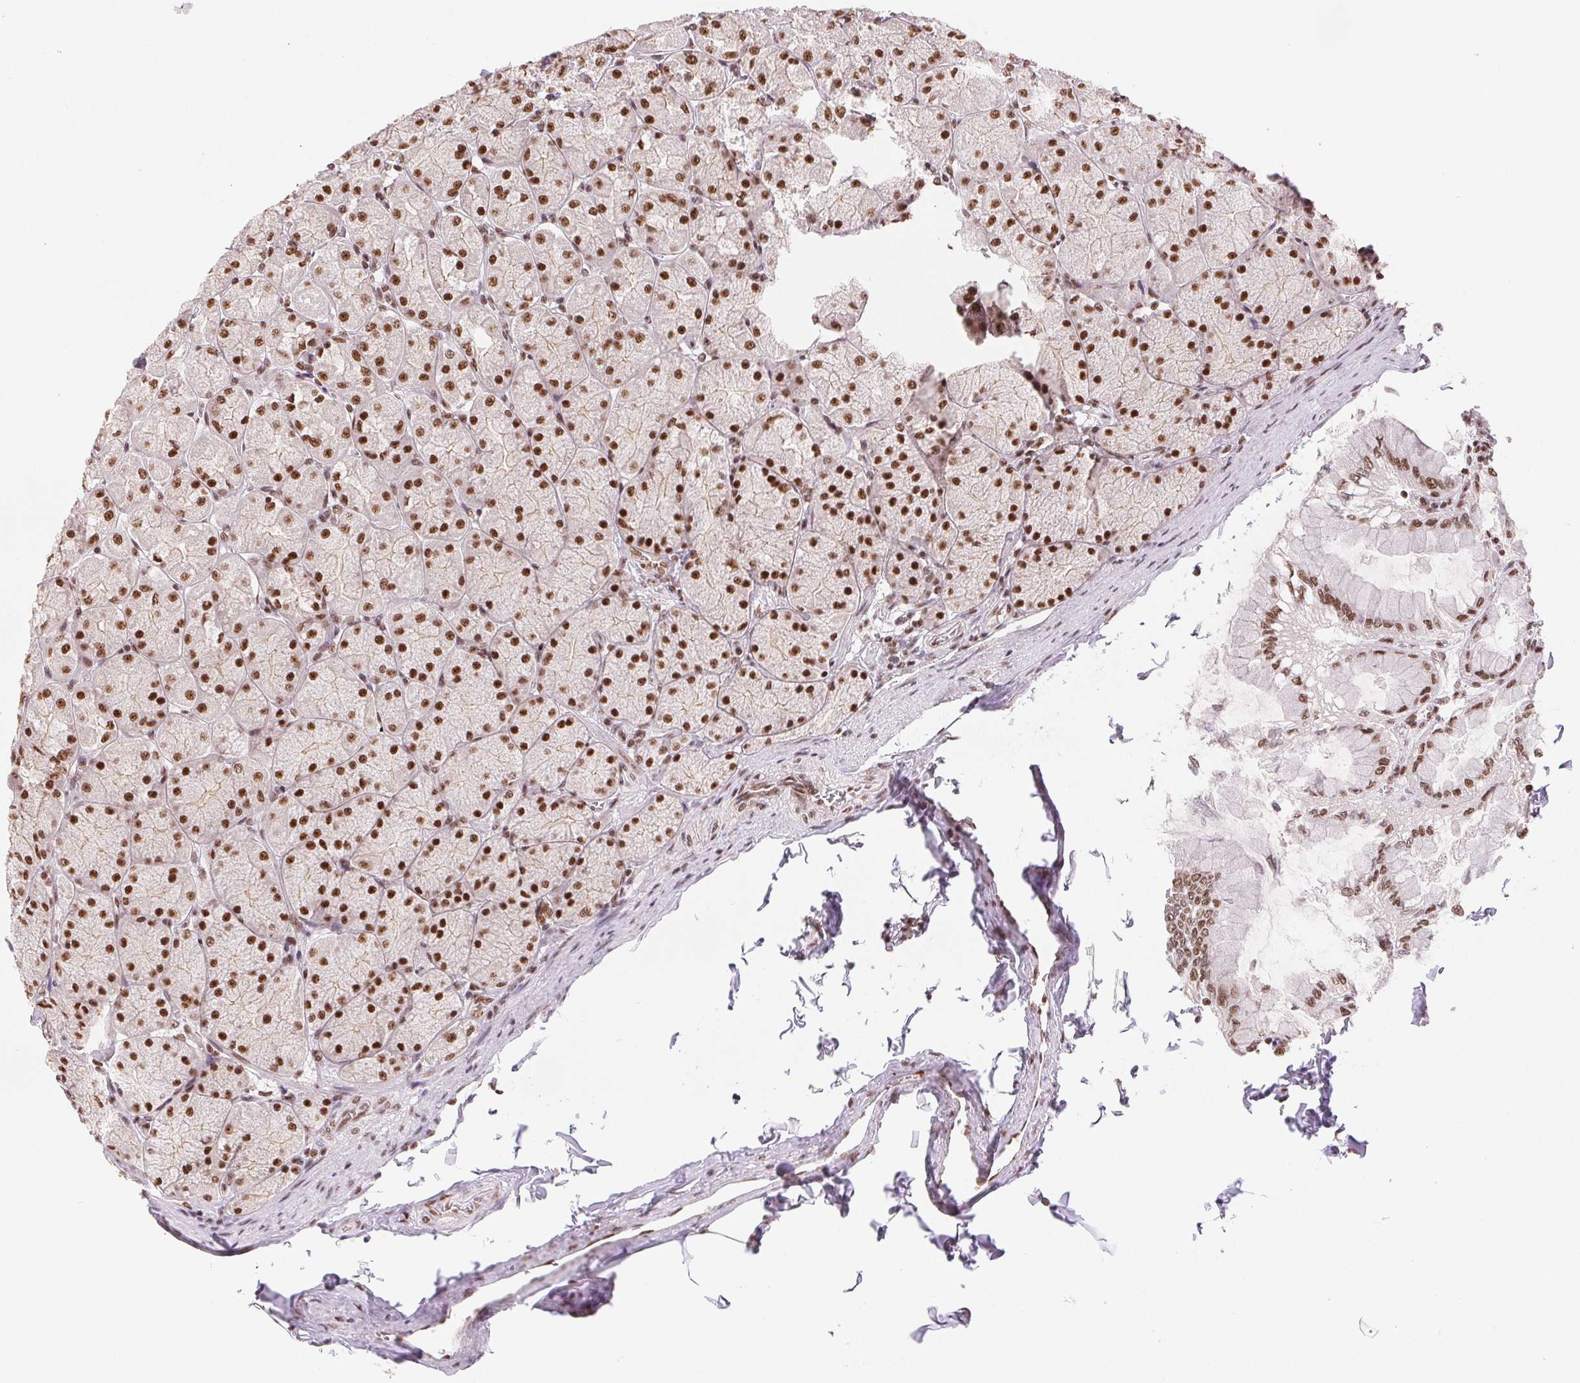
{"staining": {"intensity": "strong", "quantity": ">75%", "location": "nuclear"}, "tissue": "stomach", "cell_type": "Glandular cells", "image_type": "normal", "snomed": [{"axis": "morphology", "description": "Normal tissue, NOS"}, {"axis": "topography", "description": "Stomach, upper"}], "caption": "IHC micrograph of unremarkable human stomach stained for a protein (brown), which shows high levels of strong nuclear staining in approximately >75% of glandular cells.", "gene": "IK", "patient": {"sex": "female", "age": 56}}